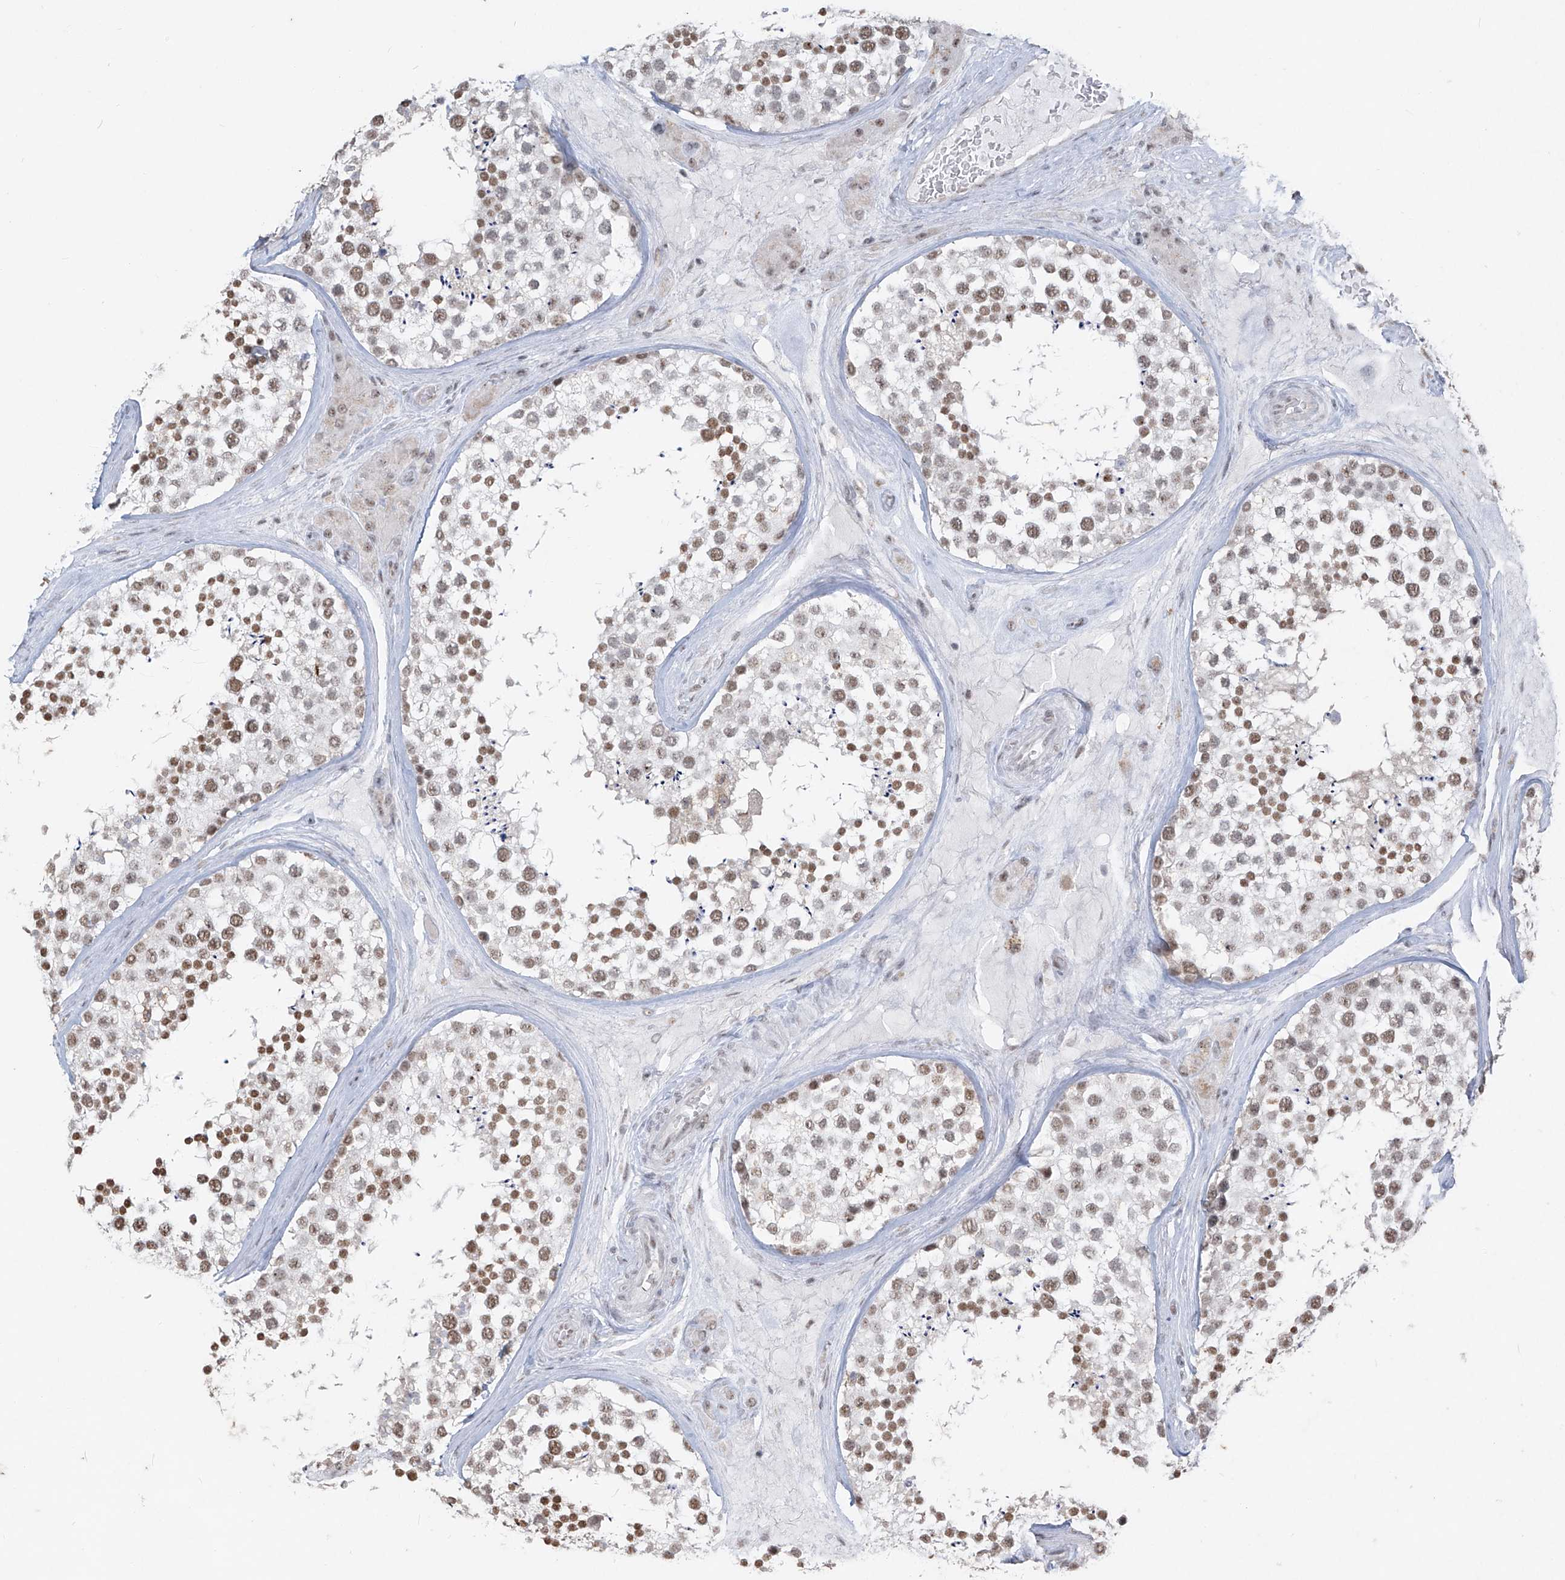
{"staining": {"intensity": "moderate", "quantity": ">75%", "location": "nuclear"}, "tissue": "testis", "cell_type": "Cells in seminiferous ducts", "image_type": "normal", "snomed": [{"axis": "morphology", "description": "Normal tissue, NOS"}, {"axis": "topography", "description": "Testis"}], "caption": "Immunohistochemistry (IHC) (DAB) staining of unremarkable human testis displays moderate nuclear protein staining in about >75% of cells in seminiferous ducts.", "gene": "TFEC", "patient": {"sex": "male", "age": 46}}